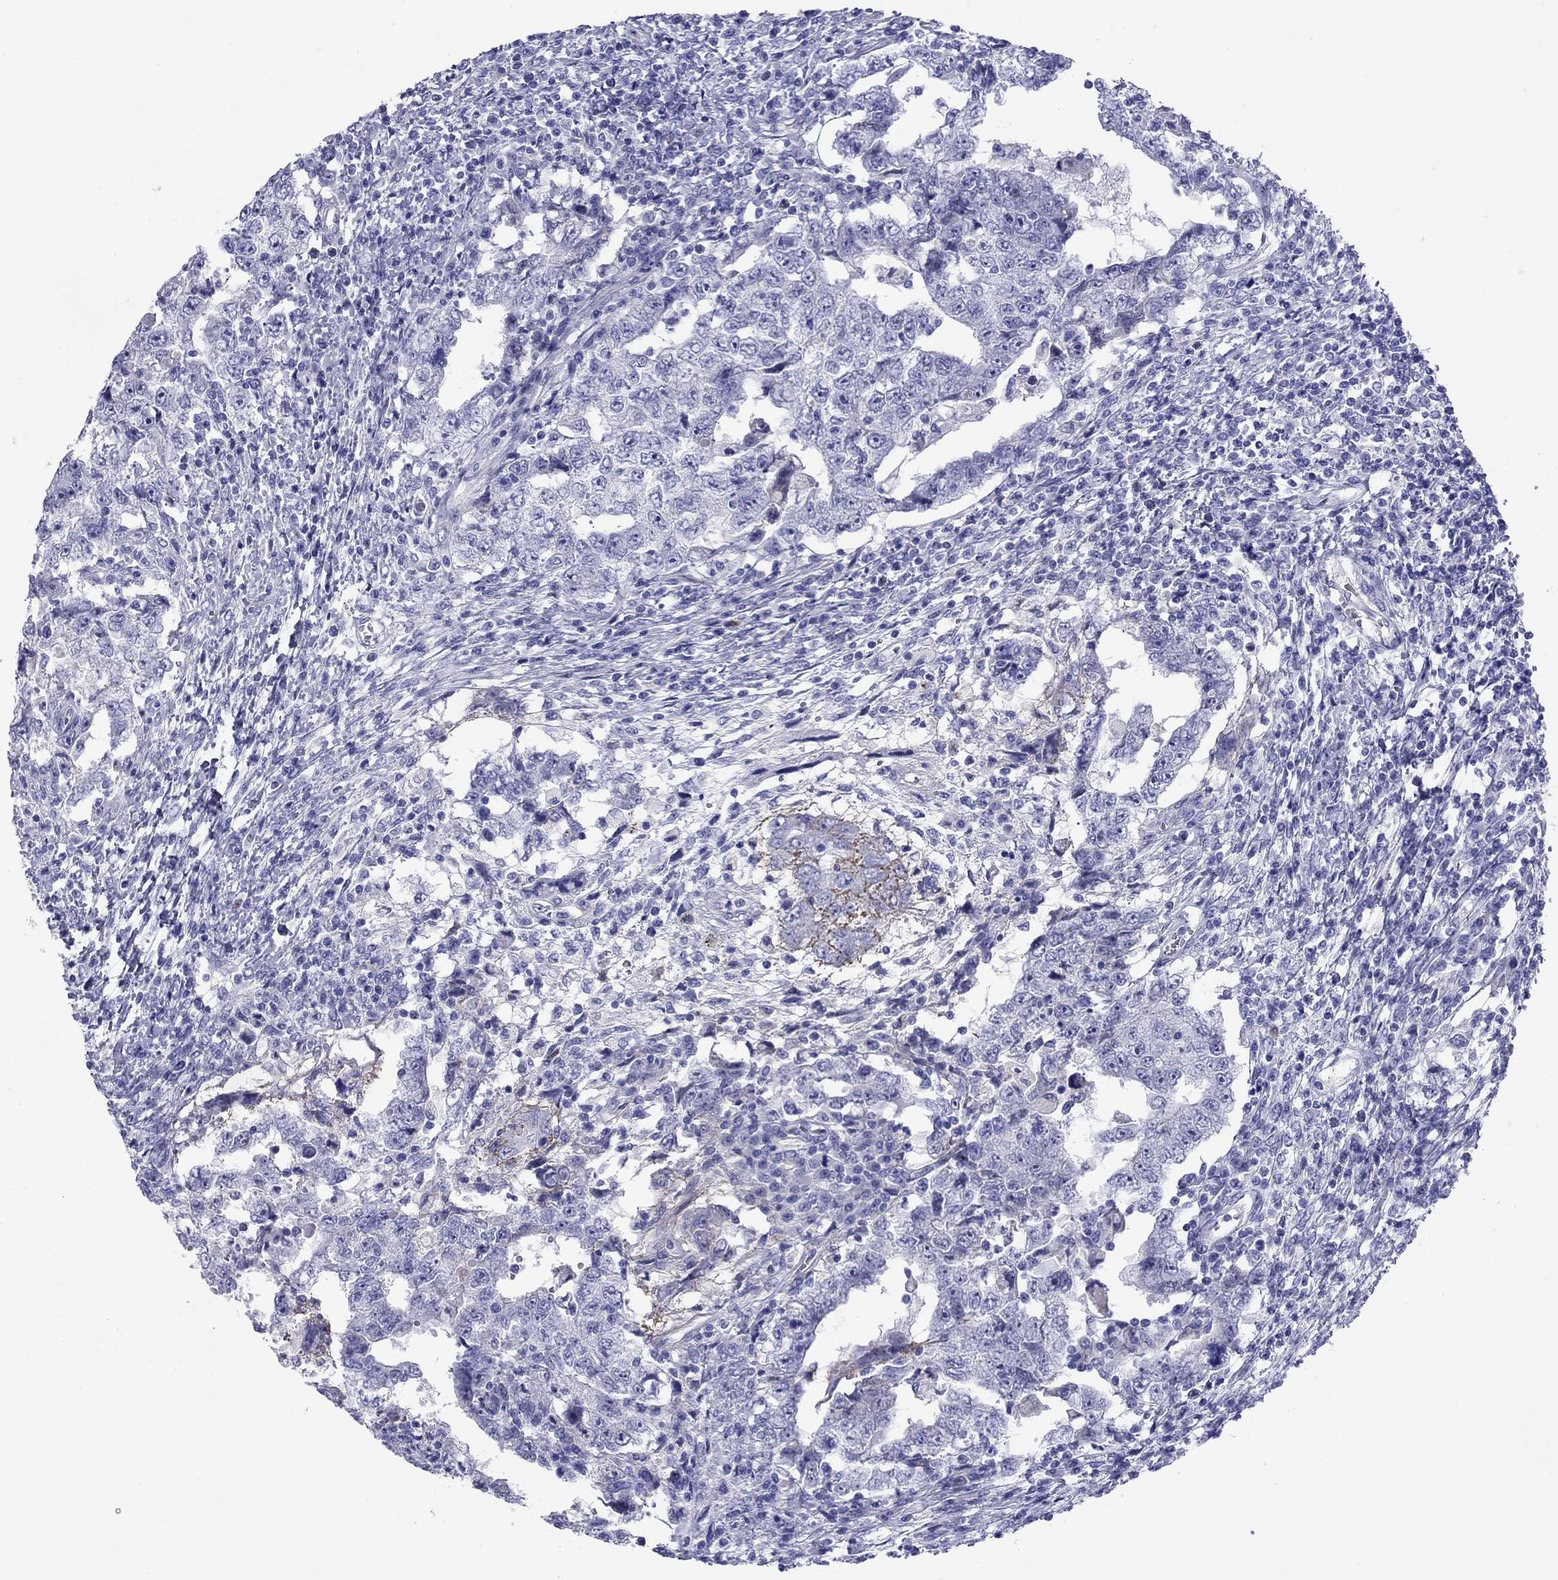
{"staining": {"intensity": "moderate", "quantity": "<25%", "location": "cytoplasmic/membranous"}, "tissue": "testis cancer", "cell_type": "Tumor cells", "image_type": "cancer", "snomed": [{"axis": "morphology", "description": "Carcinoma, Embryonal, NOS"}, {"axis": "topography", "description": "Testis"}], "caption": "Testis cancer stained for a protein (brown) displays moderate cytoplasmic/membranous positive staining in approximately <25% of tumor cells.", "gene": "CMYA5", "patient": {"sex": "male", "age": 26}}